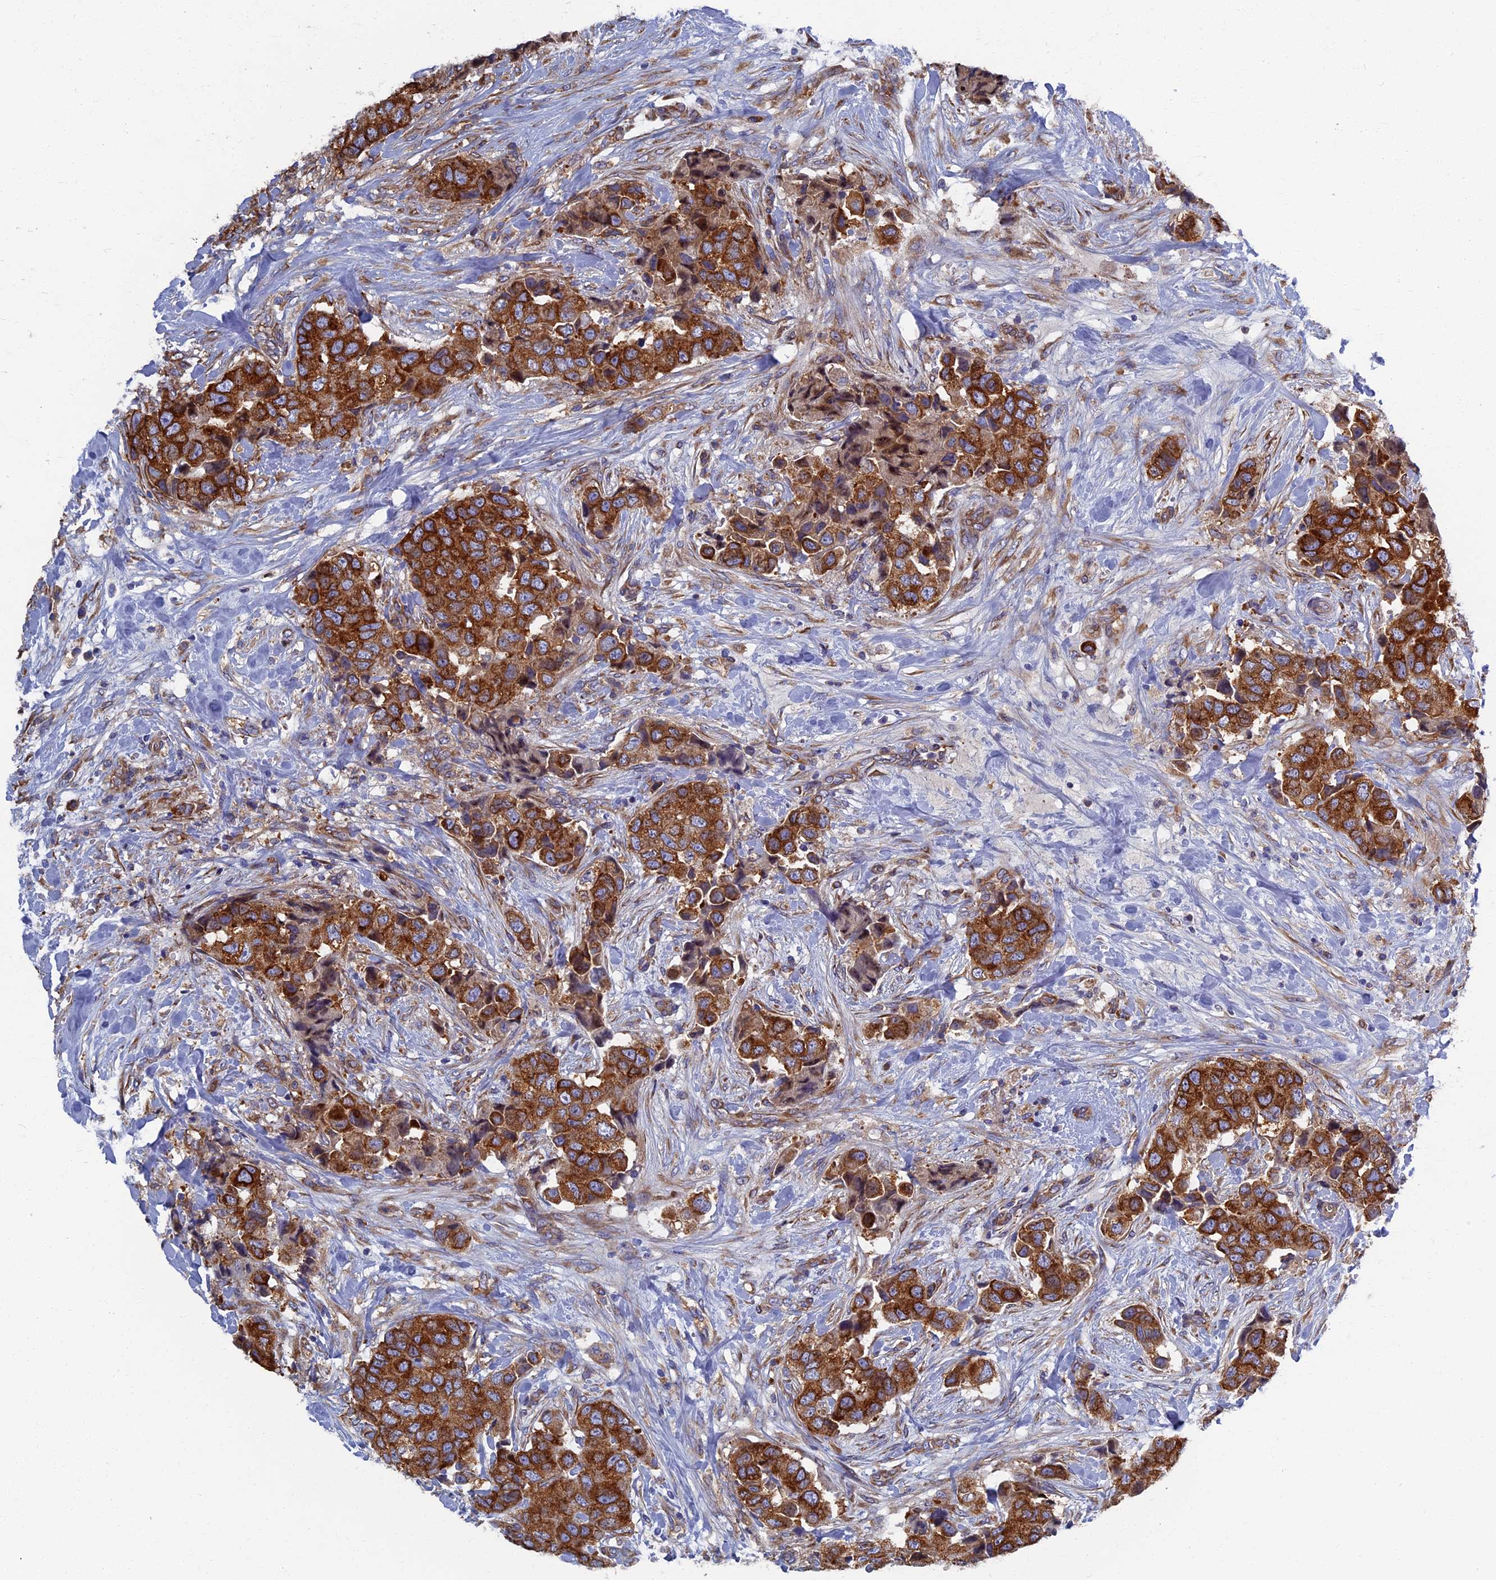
{"staining": {"intensity": "strong", "quantity": ">75%", "location": "cytoplasmic/membranous"}, "tissue": "breast cancer", "cell_type": "Tumor cells", "image_type": "cancer", "snomed": [{"axis": "morphology", "description": "Normal tissue, NOS"}, {"axis": "morphology", "description": "Duct carcinoma"}, {"axis": "topography", "description": "Breast"}], "caption": "About >75% of tumor cells in intraductal carcinoma (breast) display strong cytoplasmic/membranous protein staining as visualized by brown immunohistochemical staining.", "gene": "YBX1", "patient": {"sex": "female", "age": 62}}